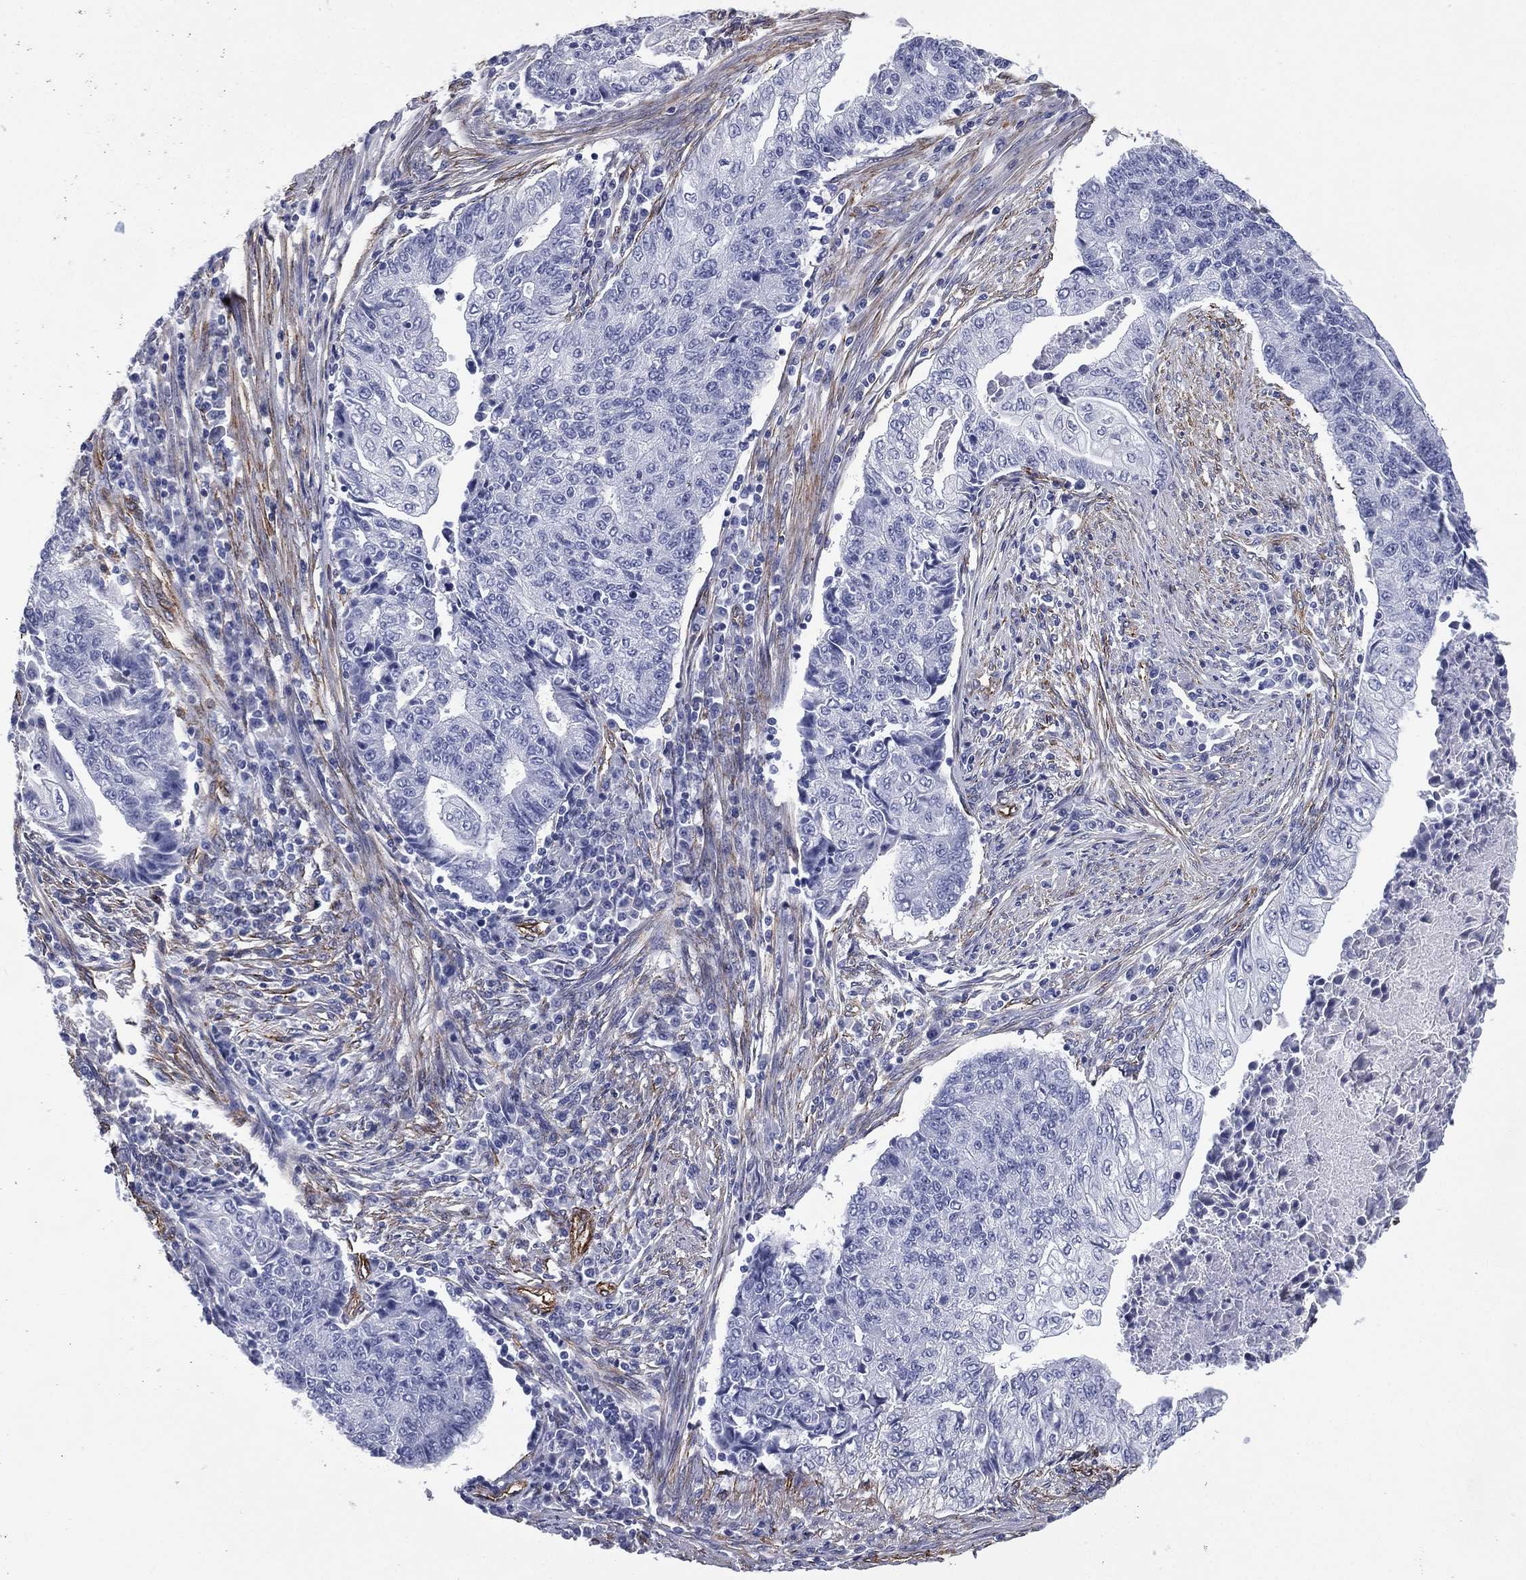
{"staining": {"intensity": "negative", "quantity": "none", "location": "none"}, "tissue": "endometrial cancer", "cell_type": "Tumor cells", "image_type": "cancer", "snomed": [{"axis": "morphology", "description": "Adenocarcinoma, NOS"}, {"axis": "topography", "description": "Uterus"}, {"axis": "topography", "description": "Endometrium"}], "caption": "The immunohistochemistry photomicrograph has no significant expression in tumor cells of endometrial cancer tissue. (Brightfield microscopy of DAB IHC at high magnification).", "gene": "CAVIN3", "patient": {"sex": "female", "age": 54}}